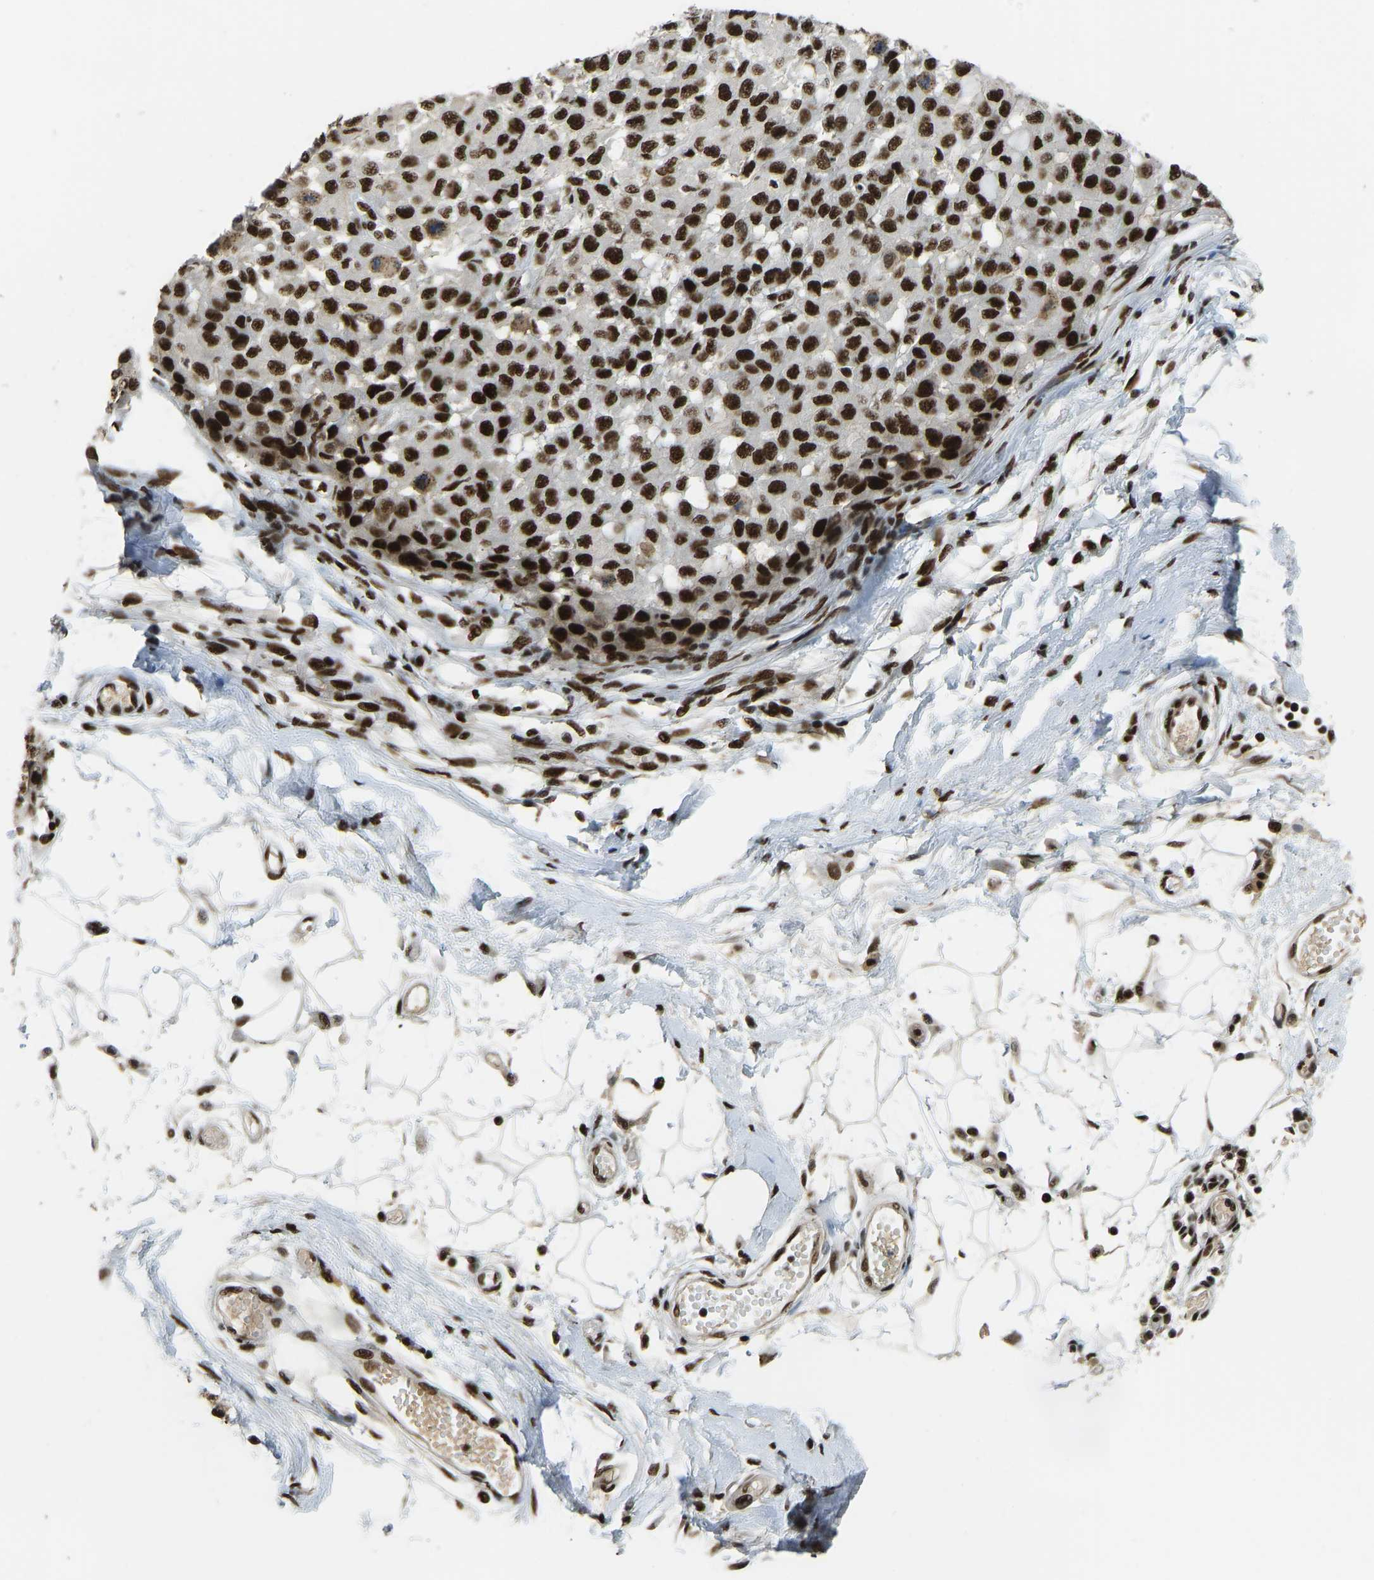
{"staining": {"intensity": "strong", "quantity": ">75%", "location": "nuclear"}, "tissue": "melanoma", "cell_type": "Tumor cells", "image_type": "cancer", "snomed": [{"axis": "morphology", "description": "Malignant melanoma, NOS"}, {"axis": "topography", "description": "Skin"}], "caption": "Immunohistochemical staining of human melanoma displays high levels of strong nuclear protein staining in about >75% of tumor cells.", "gene": "FOXK1", "patient": {"sex": "male", "age": 62}}